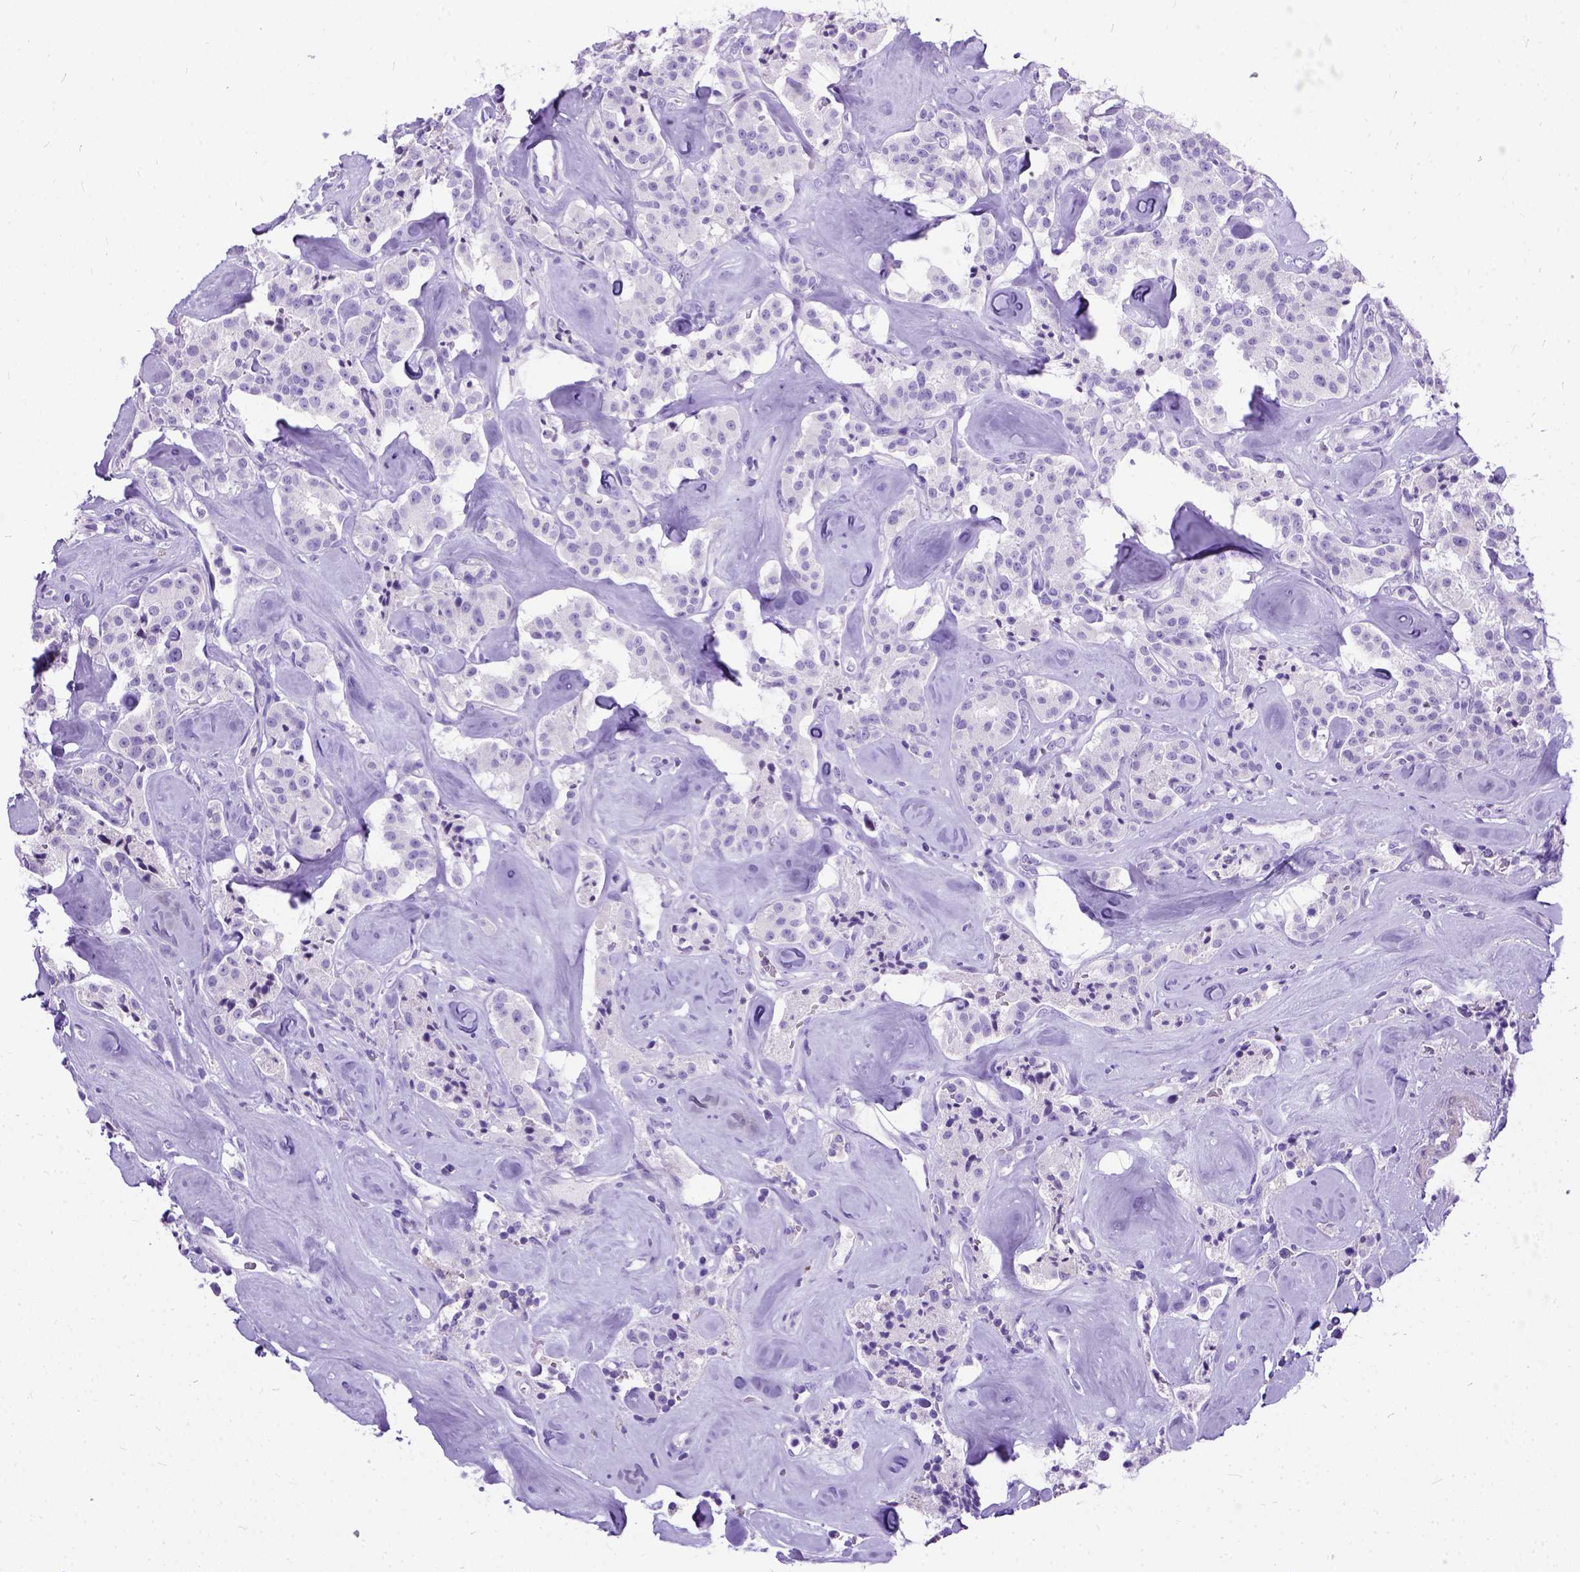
{"staining": {"intensity": "negative", "quantity": "none", "location": "none"}, "tissue": "carcinoid", "cell_type": "Tumor cells", "image_type": "cancer", "snomed": [{"axis": "morphology", "description": "Carcinoid, malignant, NOS"}, {"axis": "topography", "description": "Pancreas"}], "caption": "Immunohistochemistry photomicrograph of neoplastic tissue: human carcinoid stained with DAB (3,3'-diaminobenzidine) shows no significant protein staining in tumor cells.", "gene": "PRG2", "patient": {"sex": "male", "age": 41}}